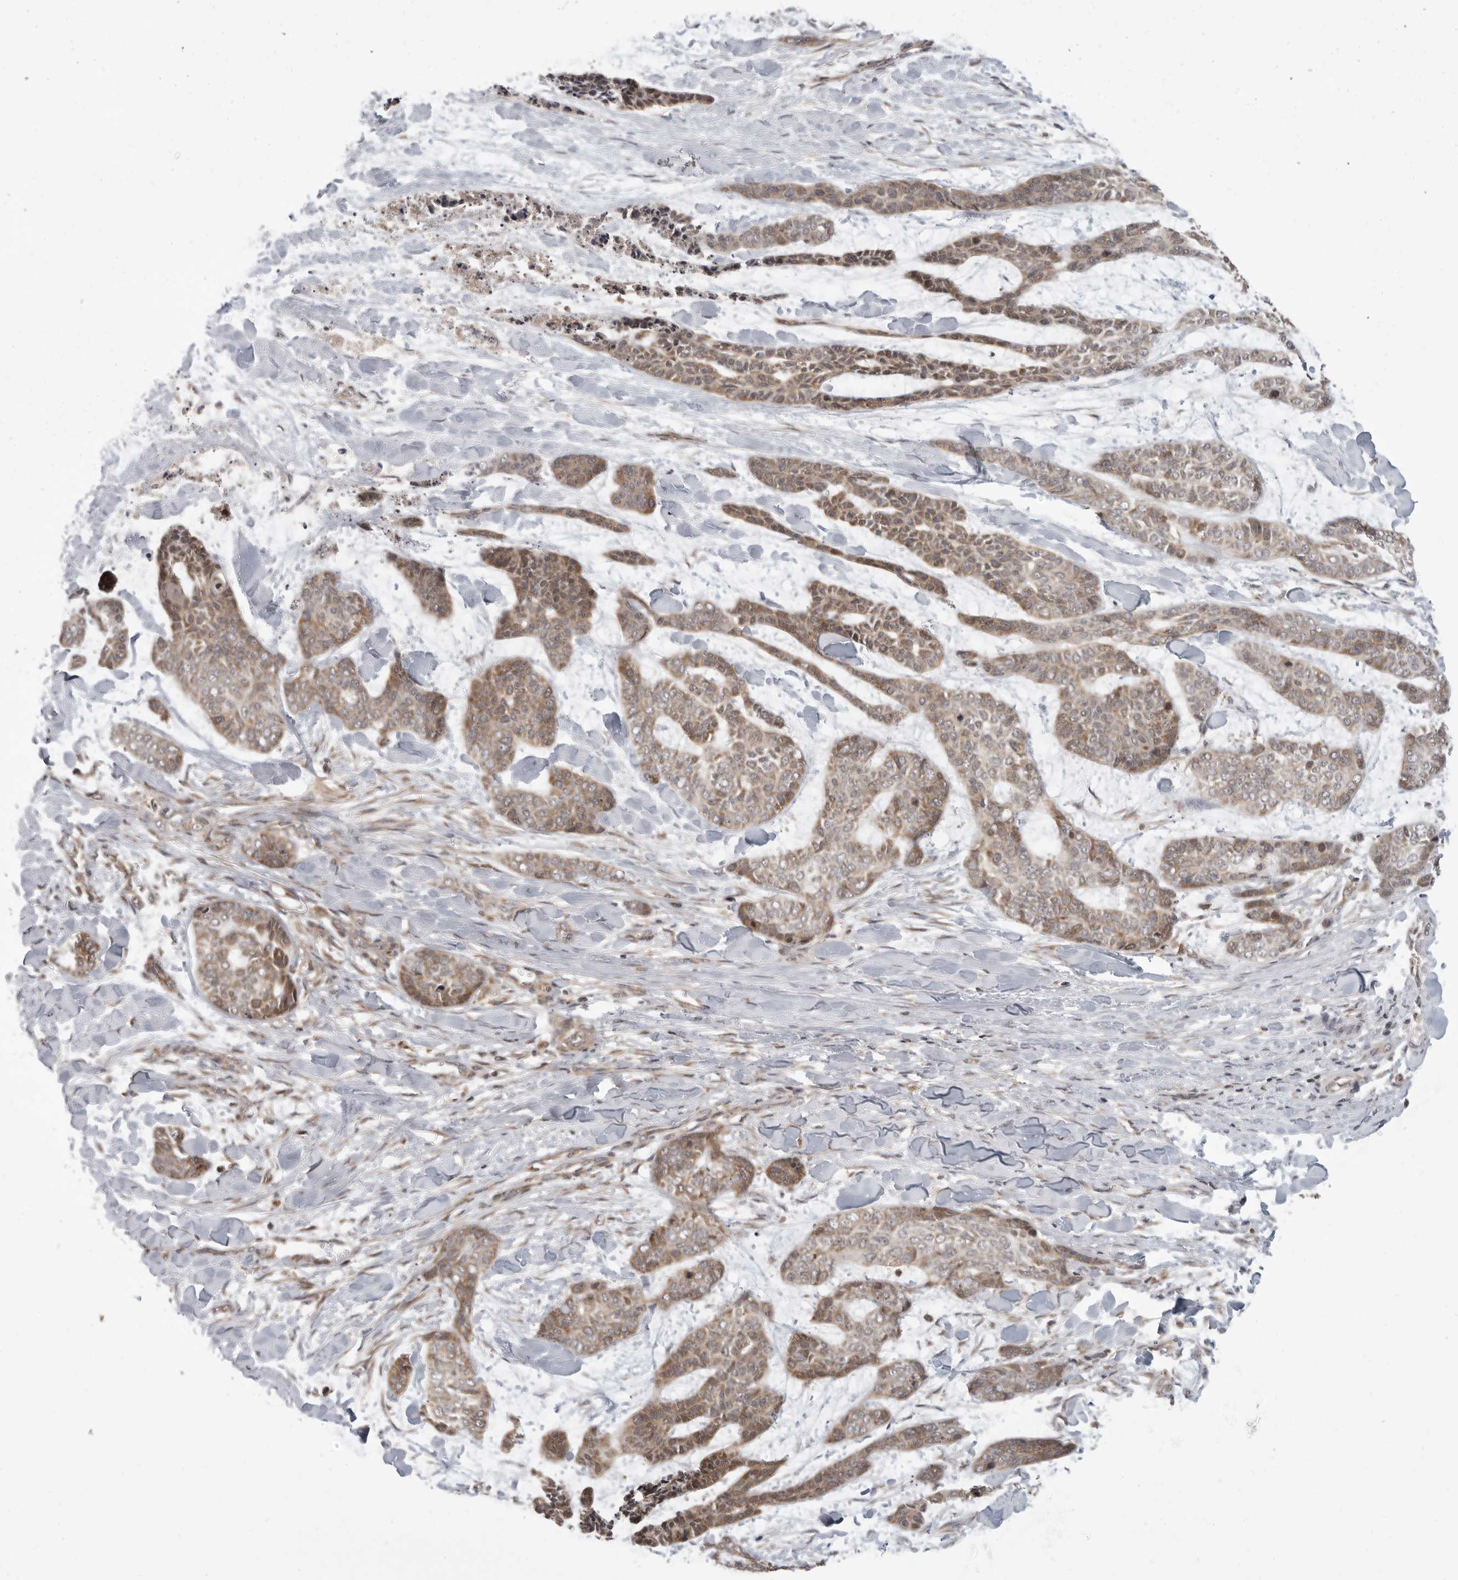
{"staining": {"intensity": "moderate", "quantity": ">75%", "location": "cytoplasmic/membranous"}, "tissue": "skin cancer", "cell_type": "Tumor cells", "image_type": "cancer", "snomed": [{"axis": "morphology", "description": "Basal cell carcinoma"}, {"axis": "topography", "description": "Skin"}], "caption": "Immunohistochemistry (DAB (3,3'-diaminobenzidine)) staining of skin cancer (basal cell carcinoma) displays moderate cytoplasmic/membranous protein positivity in about >75% of tumor cells.", "gene": "PRRC2A", "patient": {"sex": "female", "age": 64}}